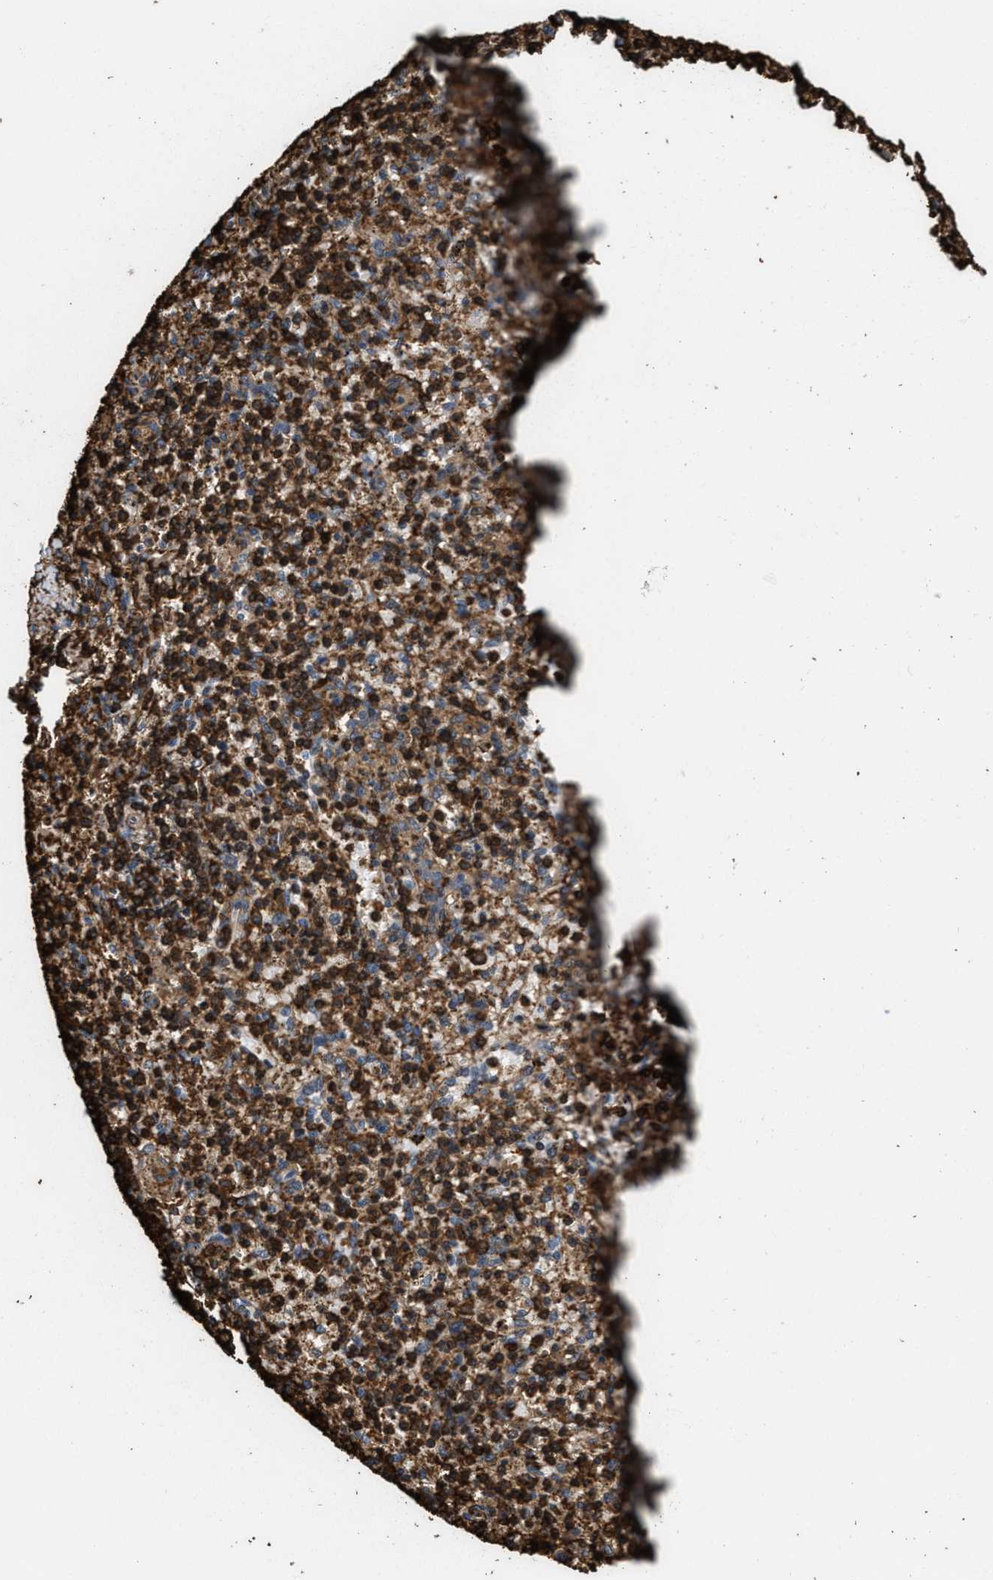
{"staining": {"intensity": "moderate", "quantity": ">75%", "location": "cytoplasmic/membranous"}, "tissue": "spleen", "cell_type": "Cells in red pulp", "image_type": "normal", "snomed": [{"axis": "morphology", "description": "Normal tissue, NOS"}, {"axis": "topography", "description": "Spleen"}], "caption": "High-magnification brightfield microscopy of unremarkable spleen stained with DAB (brown) and counterstained with hematoxylin (blue). cells in red pulp exhibit moderate cytoplasmic/membranous staining is present in about>75% of cells.", "gene": "KBTBD2", "patient": {"sex": "male", "age": 72}}